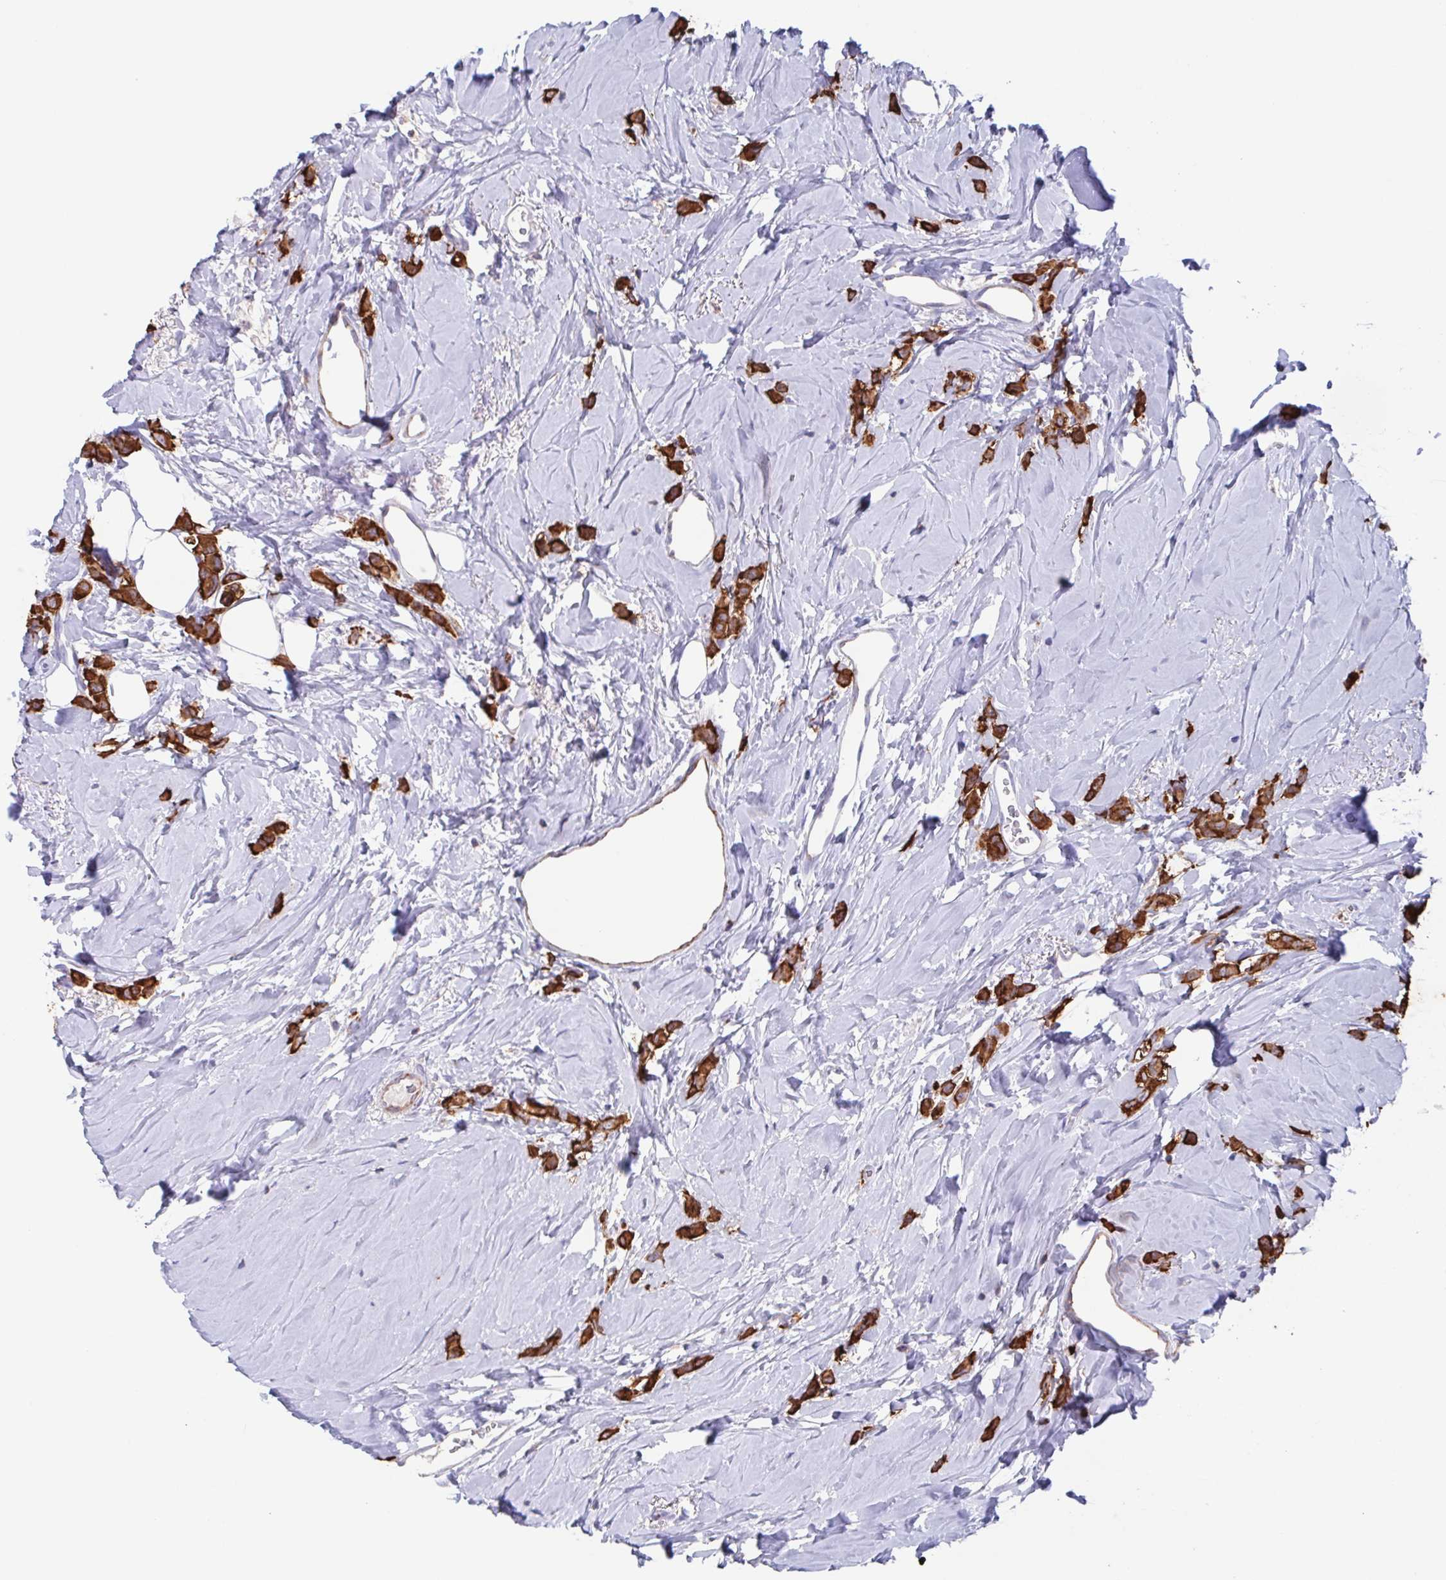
{"staining": {"intensity": "strong", "quantity": ">75%", "location": "cytoplasmic/membranous"}, "tissue": "breast cancer", "cell_type": "Tumor cells", "image_type": "cancer", "snomed": [{"axis": "morphology", "description": "Lobular carcinoma"}, {"axis": "topography", "description": "Breast"}], "caption": "Human breast cancer stained with a brown dye shows strong cytoplasmic/membranous positive expression in approximately >75% of tumor cells.", "gene": "TPD52", "patient": {"sex": "female", "age": 66}}